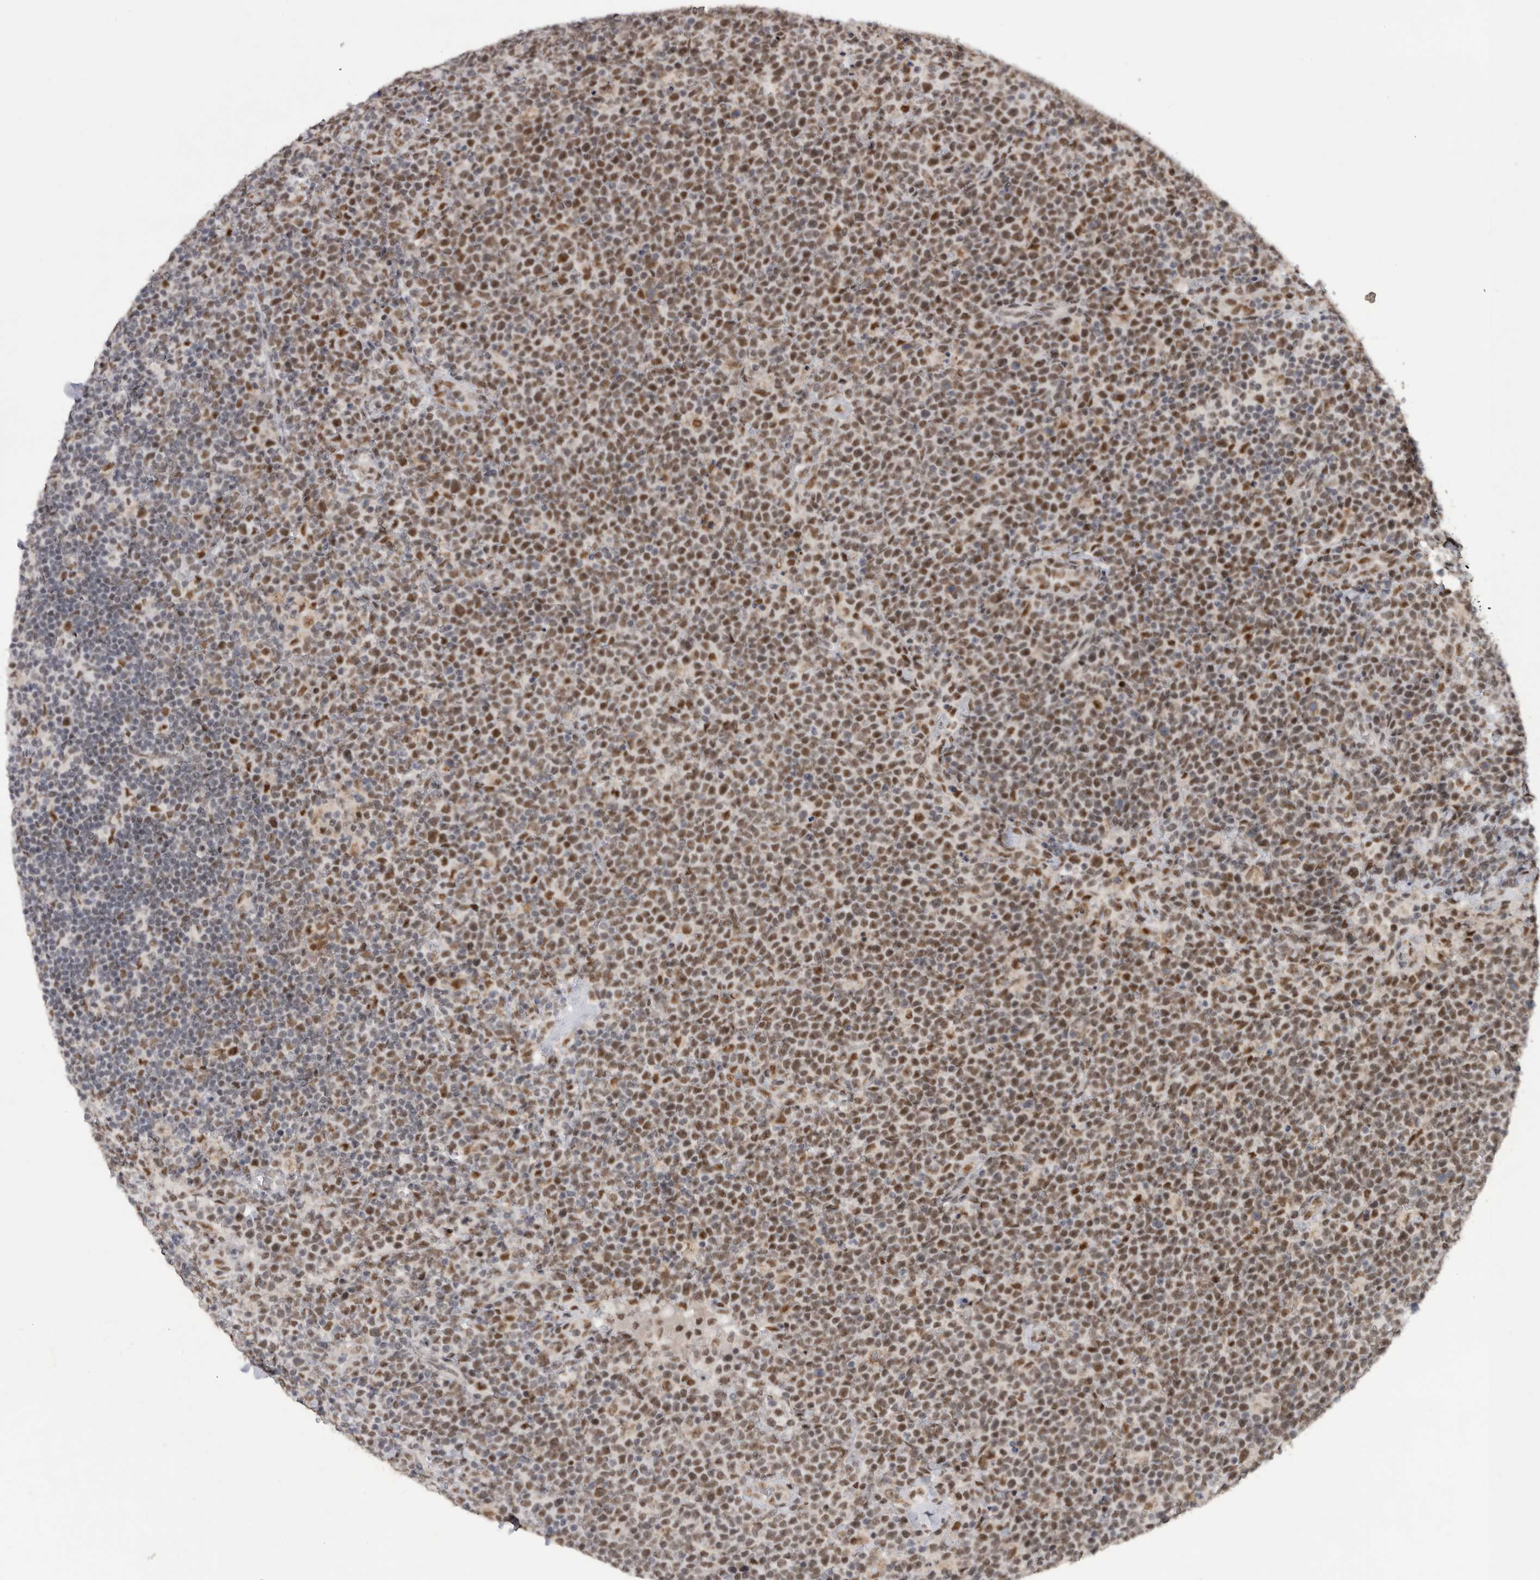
{"staining": {"intensity": "moderate", "quantity": ">75%", "location": "nuclear"}, "tissue": "lymphoma", "cell_type": "Tumor cells", "image_type": "cancer", "snomed": [{"axis": "morphology", "description": "Malignant lymphoma, non-Hodgkin's type, High grade"}, {"axis": "topography", "description": "Lymph node"}], "caption": "High-grade malignant lymphoma, non-Hodgkin's type tissue reveals moderate nuclear staining in approximately >75% of tumor cells", "gene": "PPP1R10", "patient": {"sex": "male", "age": 61}}